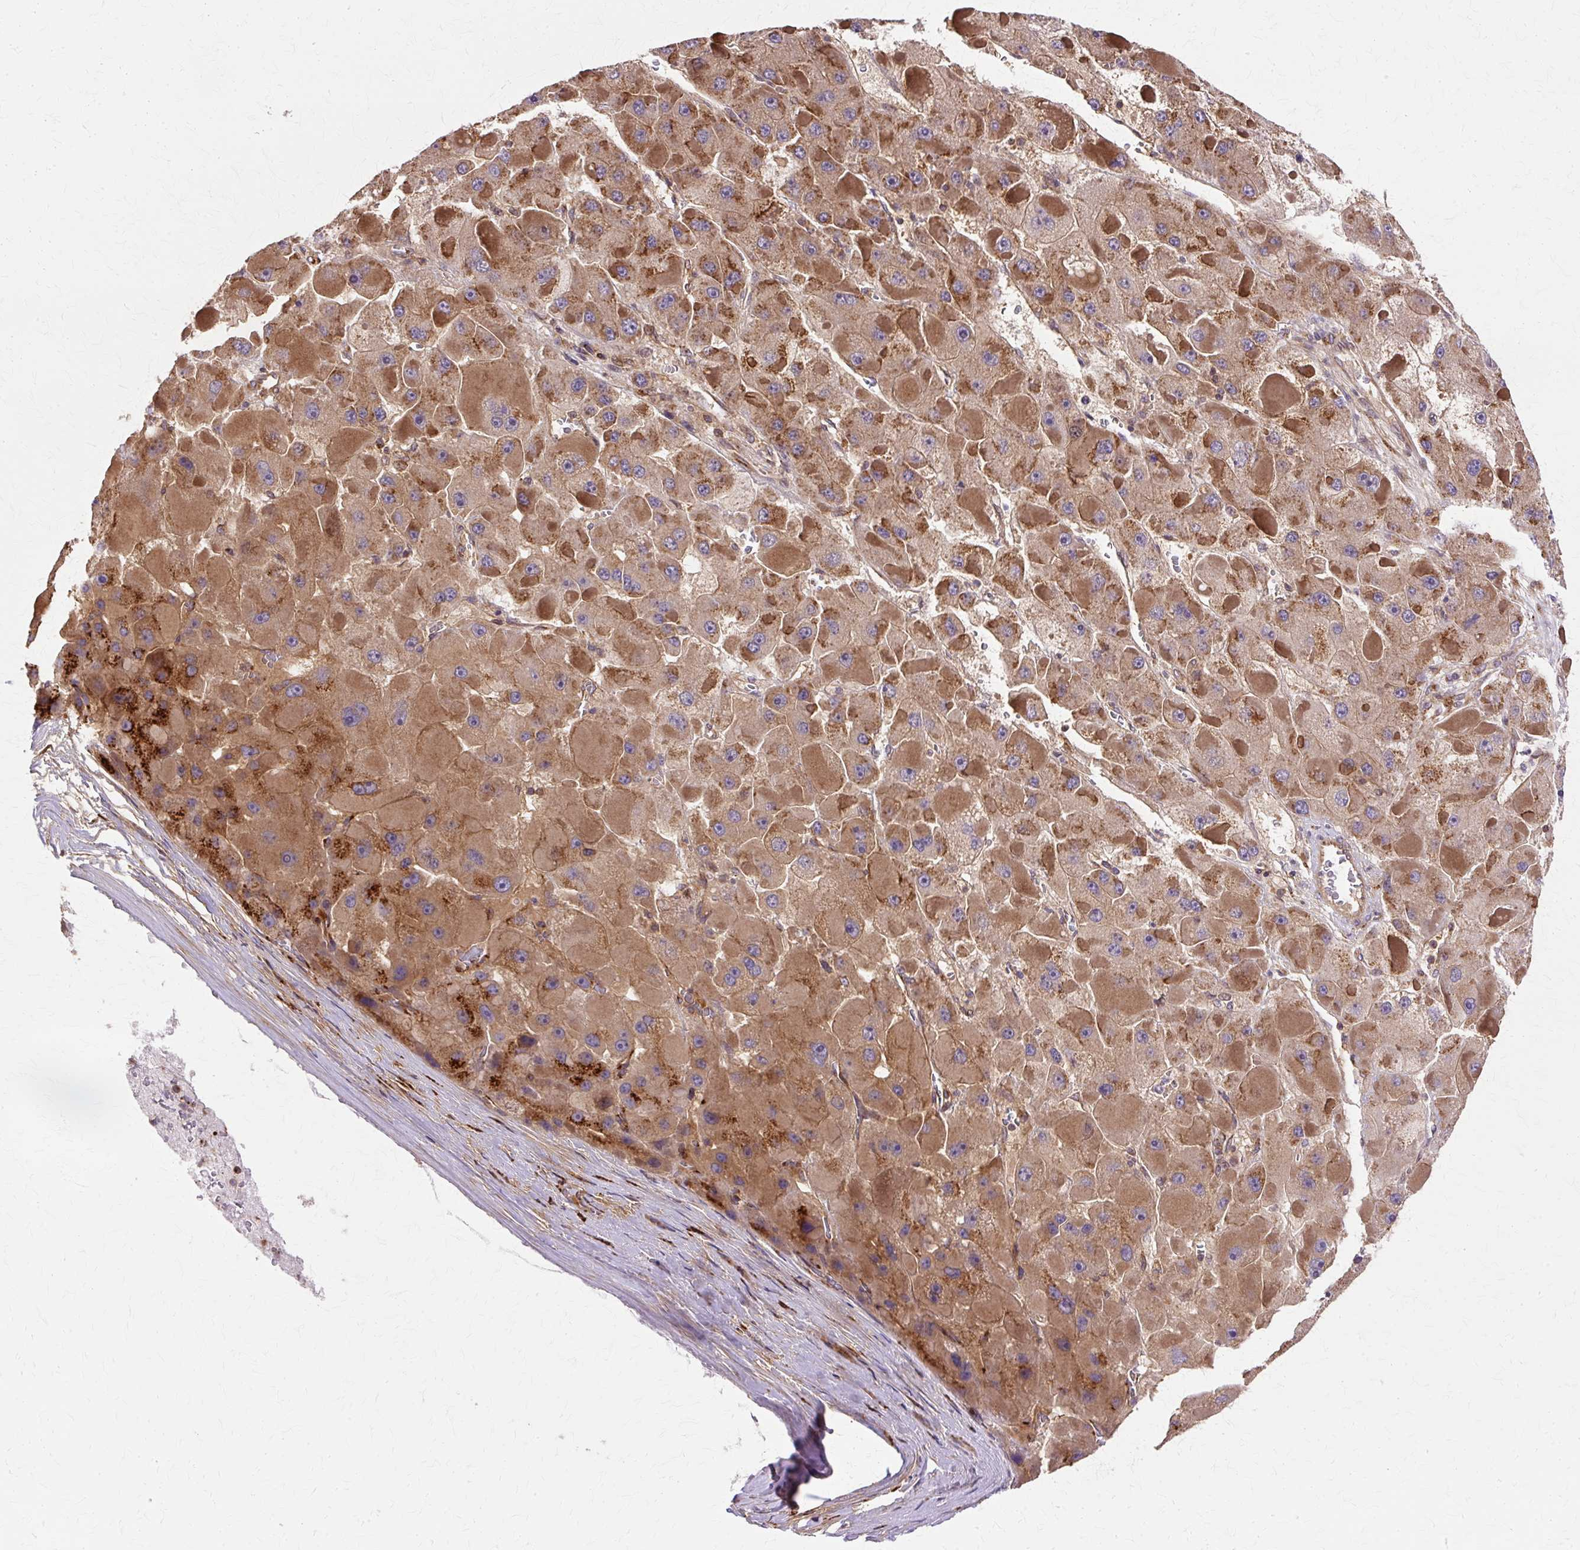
{"staining": {"intensity": "moderate", "quantity": ">75%", "location": "cytoplasmic/membranous"}, "tissue": "liver cancer", "cell_type": "Tumor cells", "image_type": "cancer", "snomed": [{"axis": "morphology", "description": "Carcinoma, Hepatocellular, NOS"}, {"axis": "topography", "description": "Liver"}], "caption": "Protein staining of liver cancer tissue exhibits moderate cytoplasmic/membranous positivity in approximately >75% of tumor cells.", "gene": "COPB1", "patient": {"sex": "female", "age": 73}}